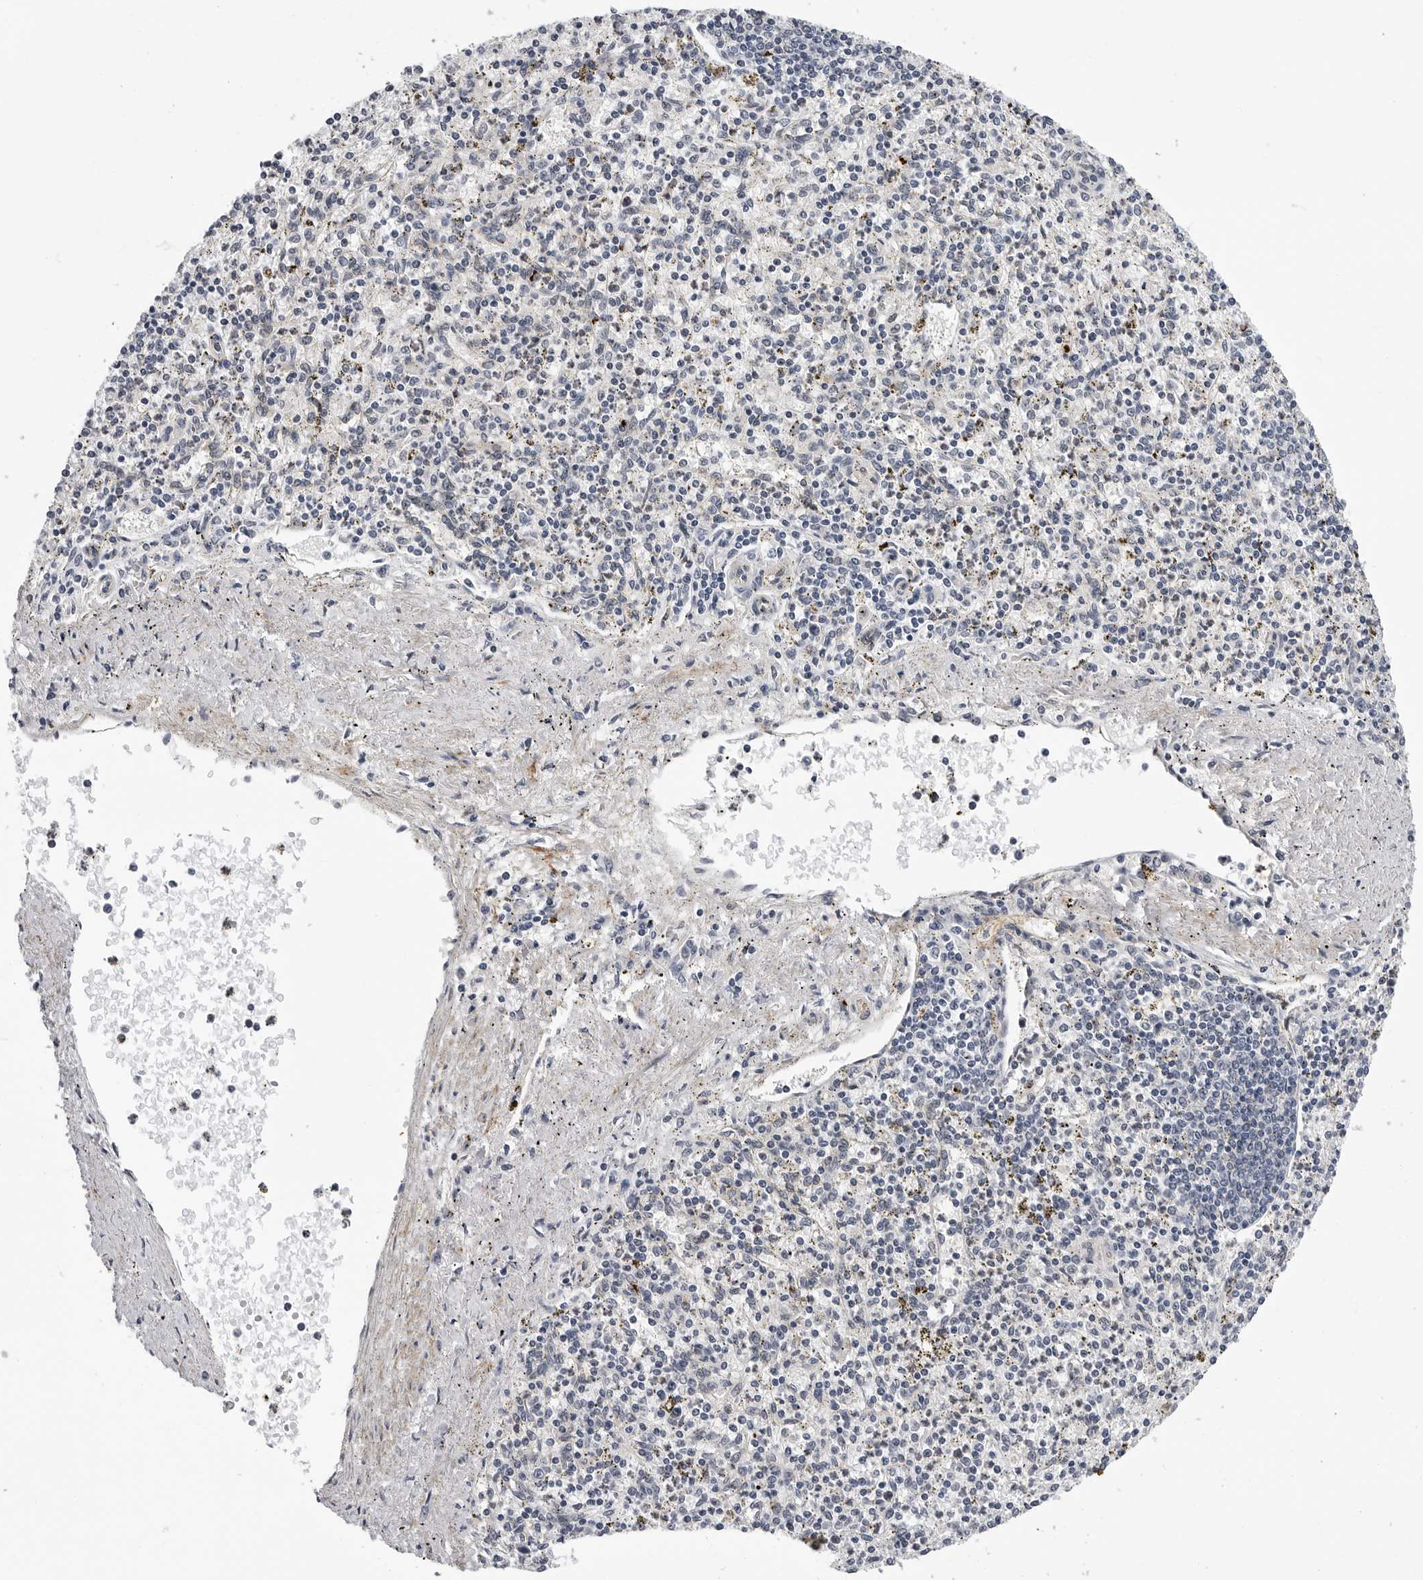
{"staining": {"intensity": "negative", "quantity": "none", "location": "none"}, "tissue": "spleen", "cell_type": "Cells in red pulp", "image_type": "normal", "snomed": [{"axis": "morphology", "description": "Normal tissue, NOS"}, {"axis": "topography", "description": "Spleen"}], "caption": "A micrograph of human spleen is negative for staining in cells in red pulp. (Brightfield microscopy of DAB immunohistochemistry at high magnification).", "gene": "KIAA1614", "patient": {"sex": "male", "age": 72}}